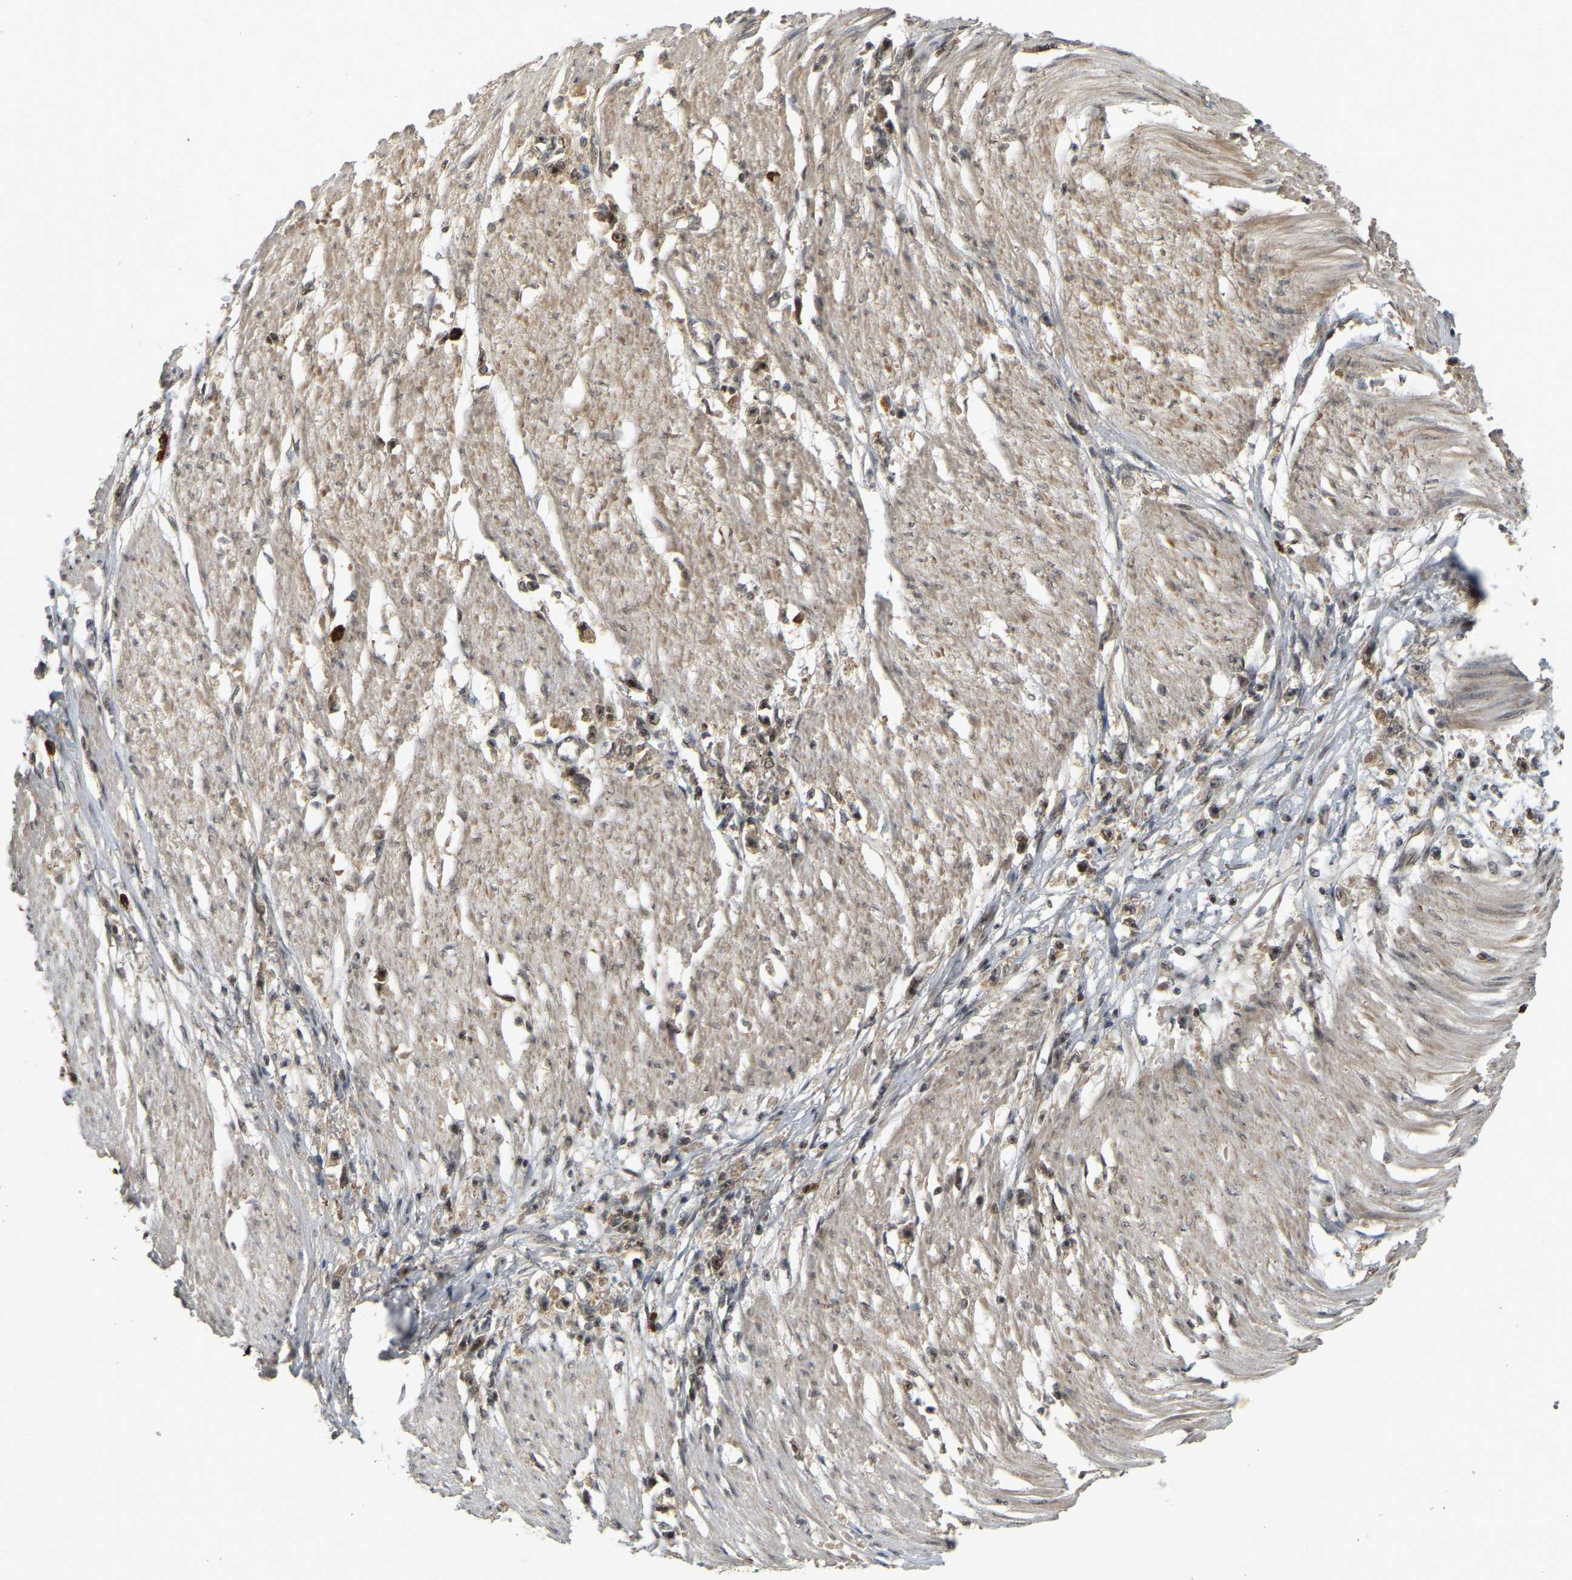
{"staining": {"intensity": "moderate", "quantity": ">75%", "location": "nuclear"}, "tissue": "stomach cancer", "cell_type": "Tumor cells", "image_type": "cancer", "snomed": [{"axis": "morphology", "description": "Adenocarcinoma, NOS"}, {"axis": "topography", "description": "Stomach"}], "caption": "Stomach adenocarcinoma stained for a protein exhibits moderate nuclear positivity in tumor cells.", "gene": "BRF2", "patient": {"sex": "female", "age": 59}}